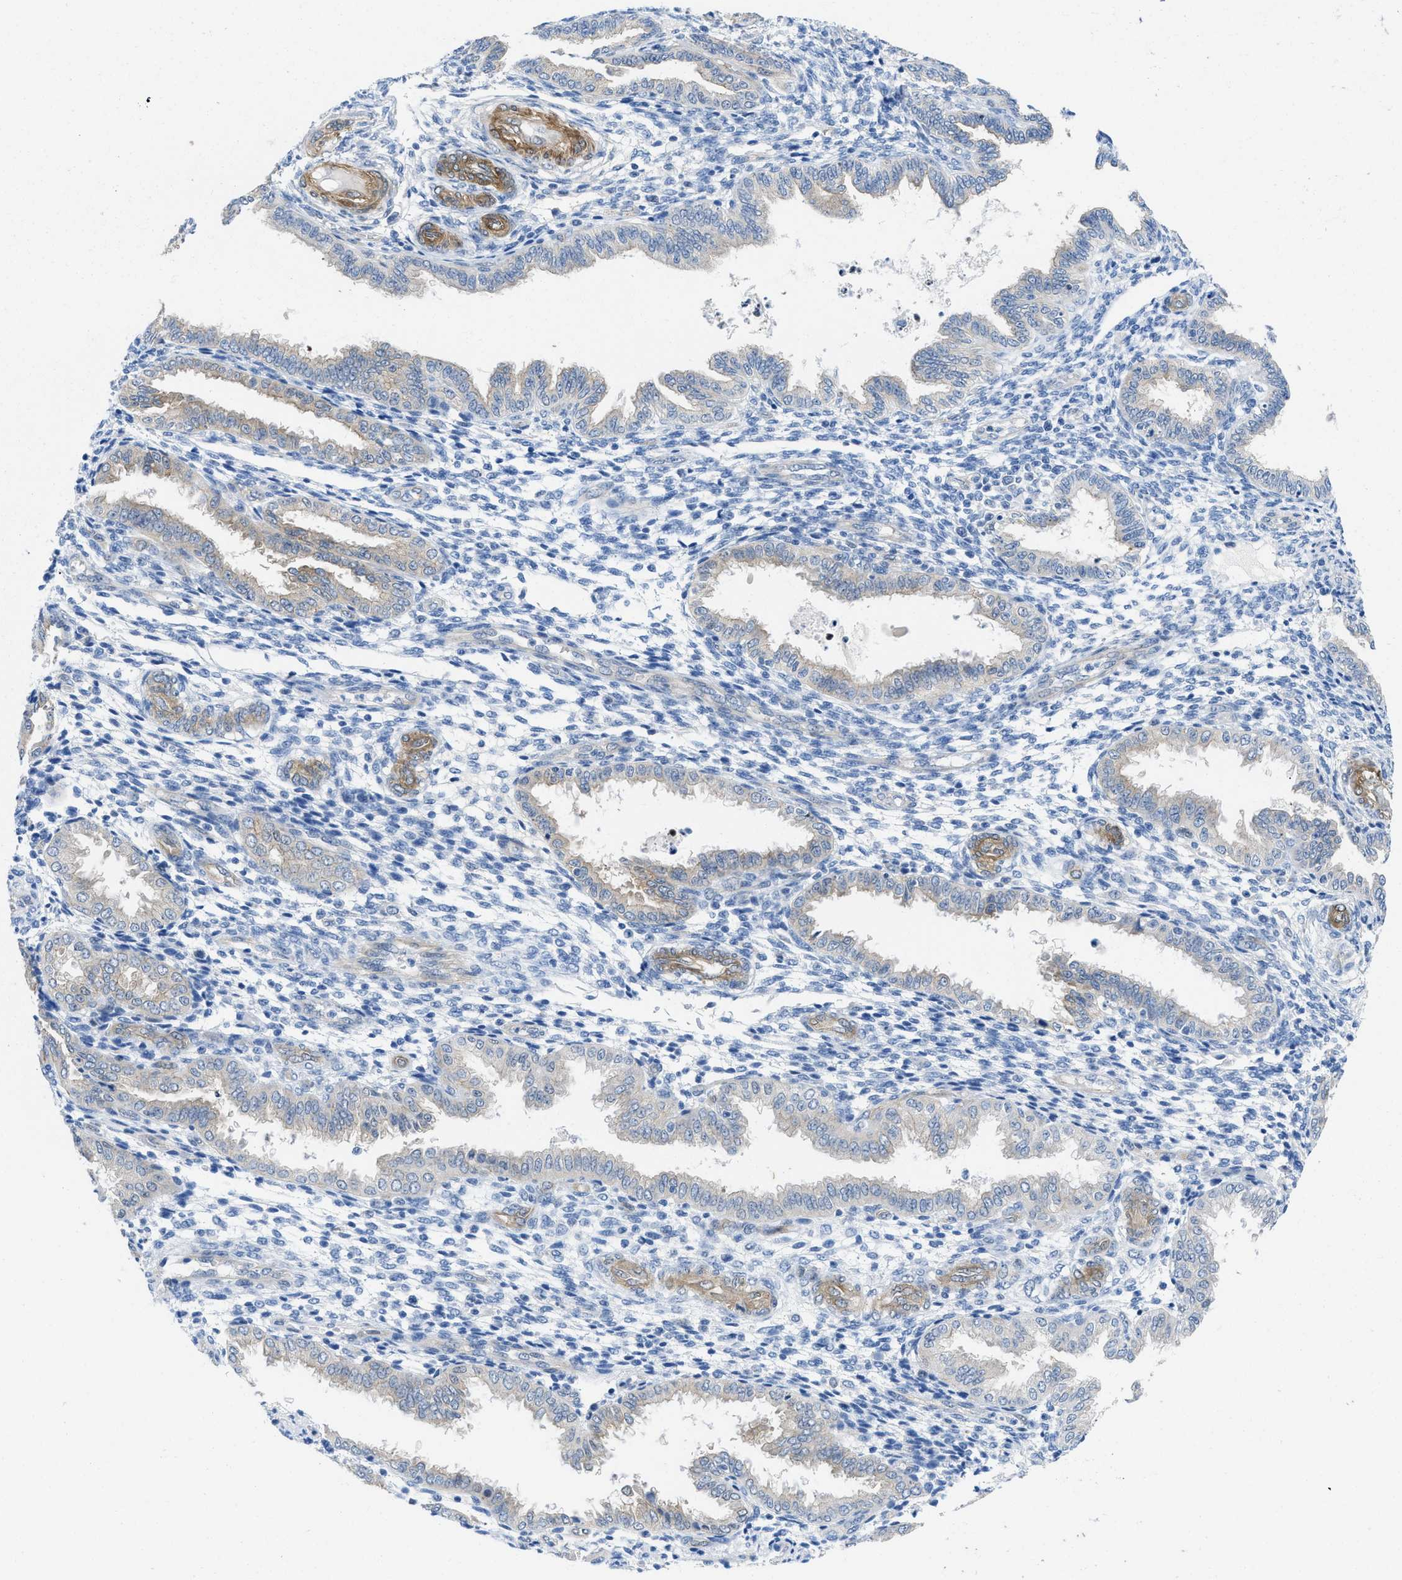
{"staining": {"intensity": "moderate", "quantity": "<25%", "location": "cytoplasmic/membranous"}, "tissue": "endometrium", "cell_type": "Cells in endometrial stroma", "image_type": "normal", "snomed": [{"axis": "morphology", "description": "Normal tissue, NOS"}, {"axis": "topography", "description": "Endometrium"}], "caption": "Human endometrium stained for a protein (brown) shows moderate cytoplasmic/membranous positive positivity in approximately <25% of cells in endometrial stroma.", "gene": "PDLIM5", "patient": {"sex": "female", "age": 33}}